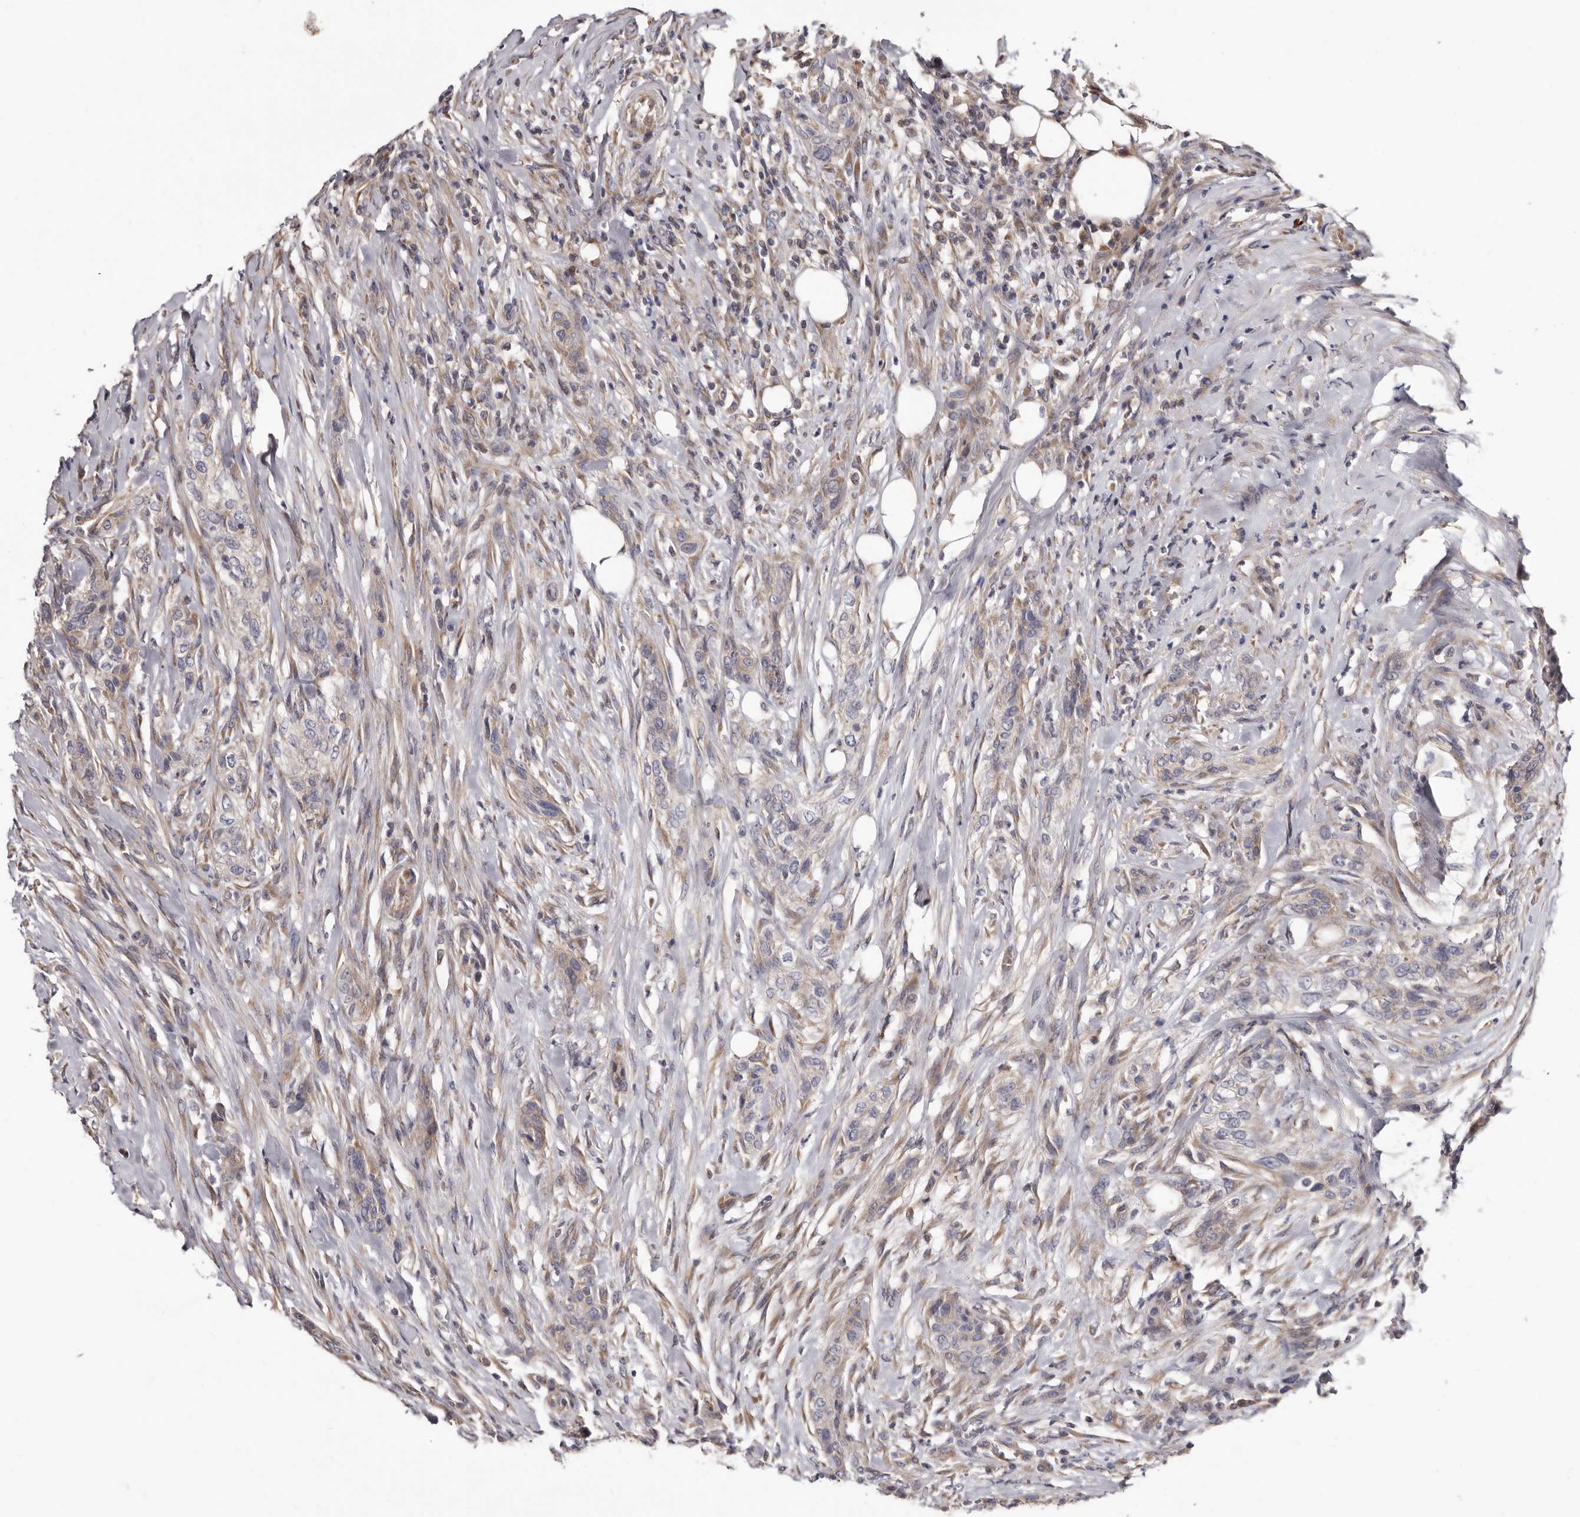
{"staining": {"intensity": "negative", "quantity": "none", "location": "none"}, "tissue": "urothelial cancer", "cell_type": "Tumor cells", "image_type": "cancer", "snomed": [{"axis": "morphology", "description": "Urothelial carcinoma, High grade"}, {"axis": "topography", "description": "Urinary bladder"}], "caption": "Image shows no protein positivity in tumor cells of urothelial cancer tissue.", "gene": "ASIC5", "patient": {"sex": "male", "age": 35}}